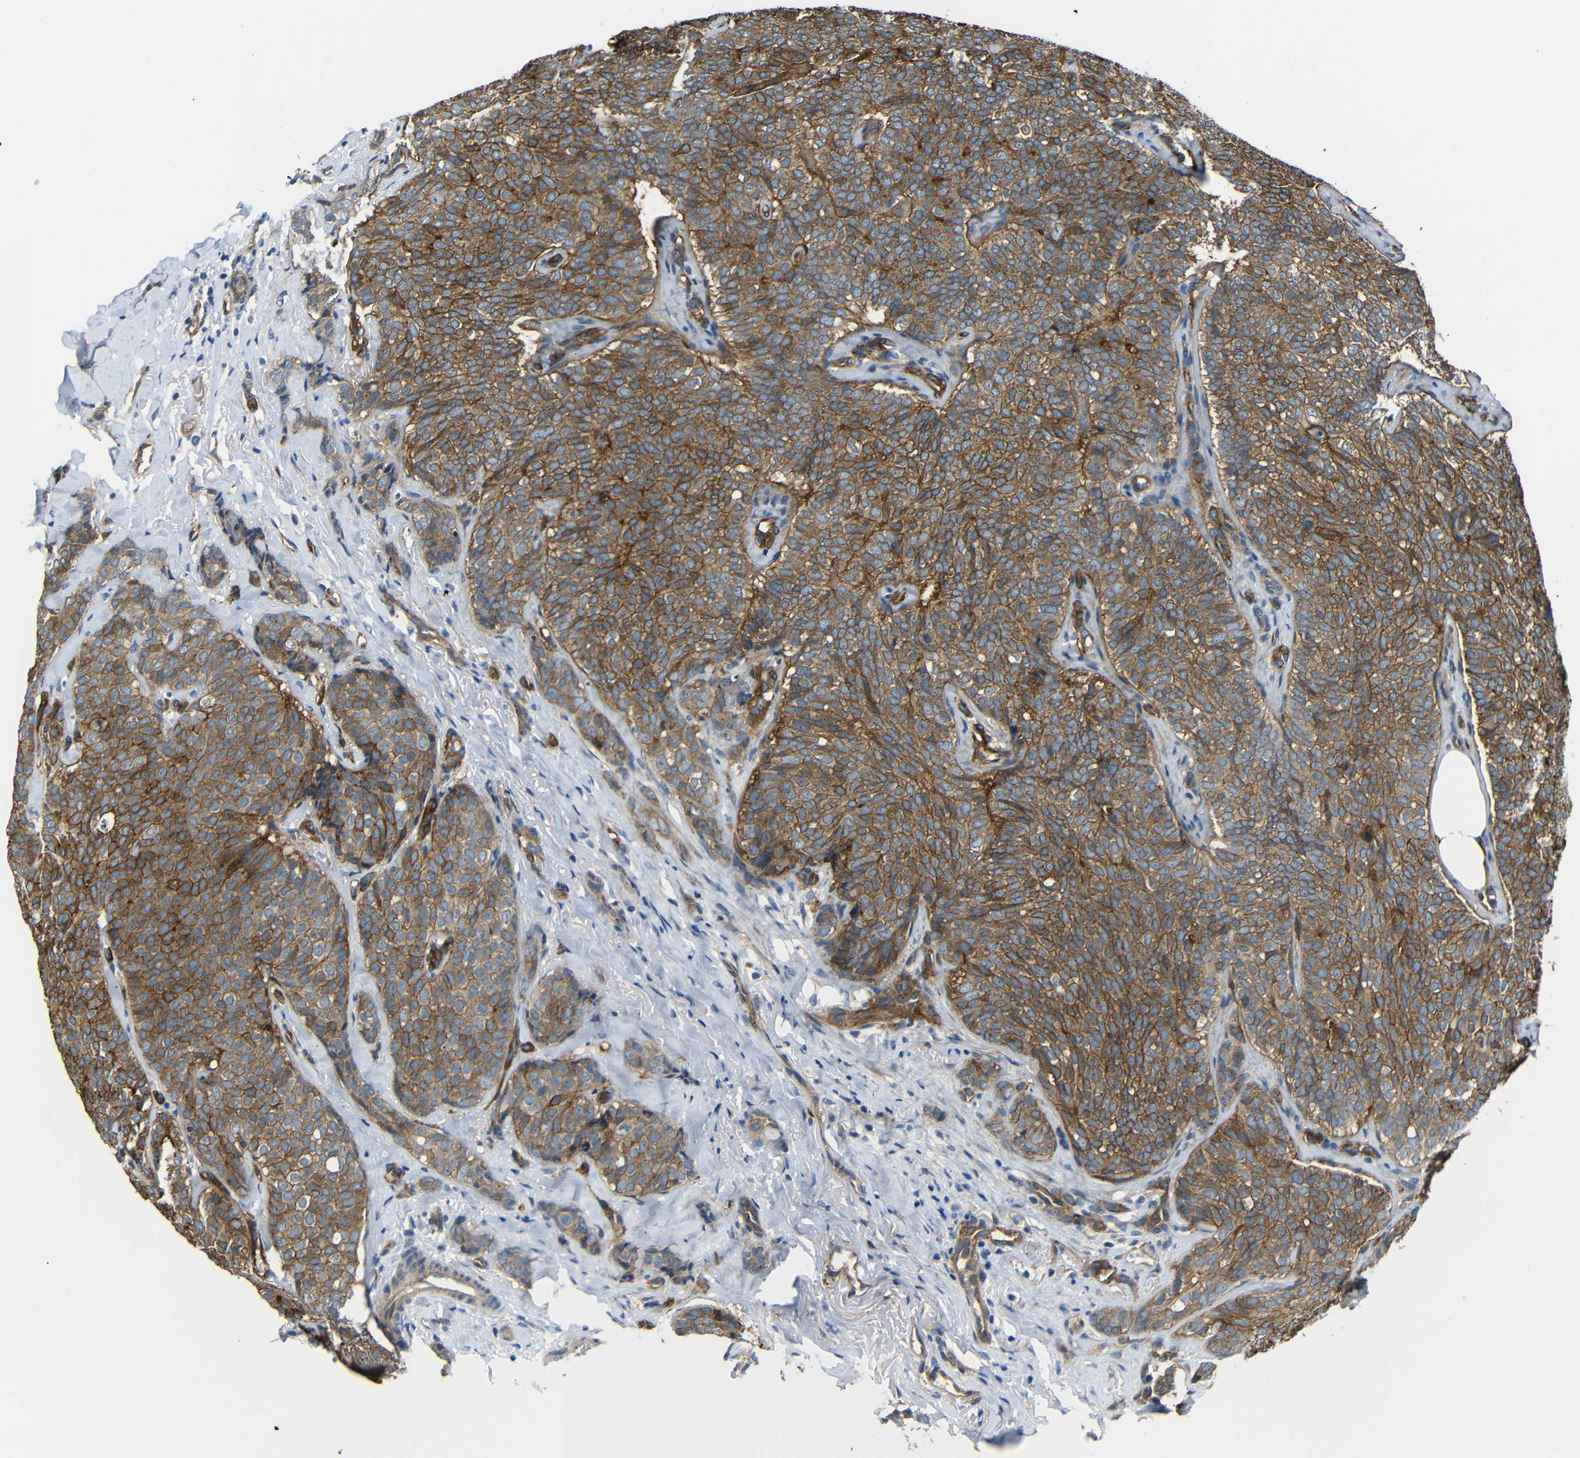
{"staining": {"intensity": "moderate", "quantity": ">75%", "location": "cytoplasmic/membranous"}, "tissue": "breast cancer", "cell_type": "Tumor cells", "image_type": "cancer", "snomed": [{"axis": "morphology", "description": "Lobular carcinoma"}, {"axis": "topography", "description": "Skin"}, {"axis": "topography", "description": "Breast"}], "caption": "High-power microscopy captured an immunohistochemistry (IHC) image of breast cancer (lobular carcinoma), revealing moderate cytoplasmic/membranous staining in approximately >75% of tumor cells.", "gene": "MYO1B", "patient": {"sex": "female", "age": 46}}